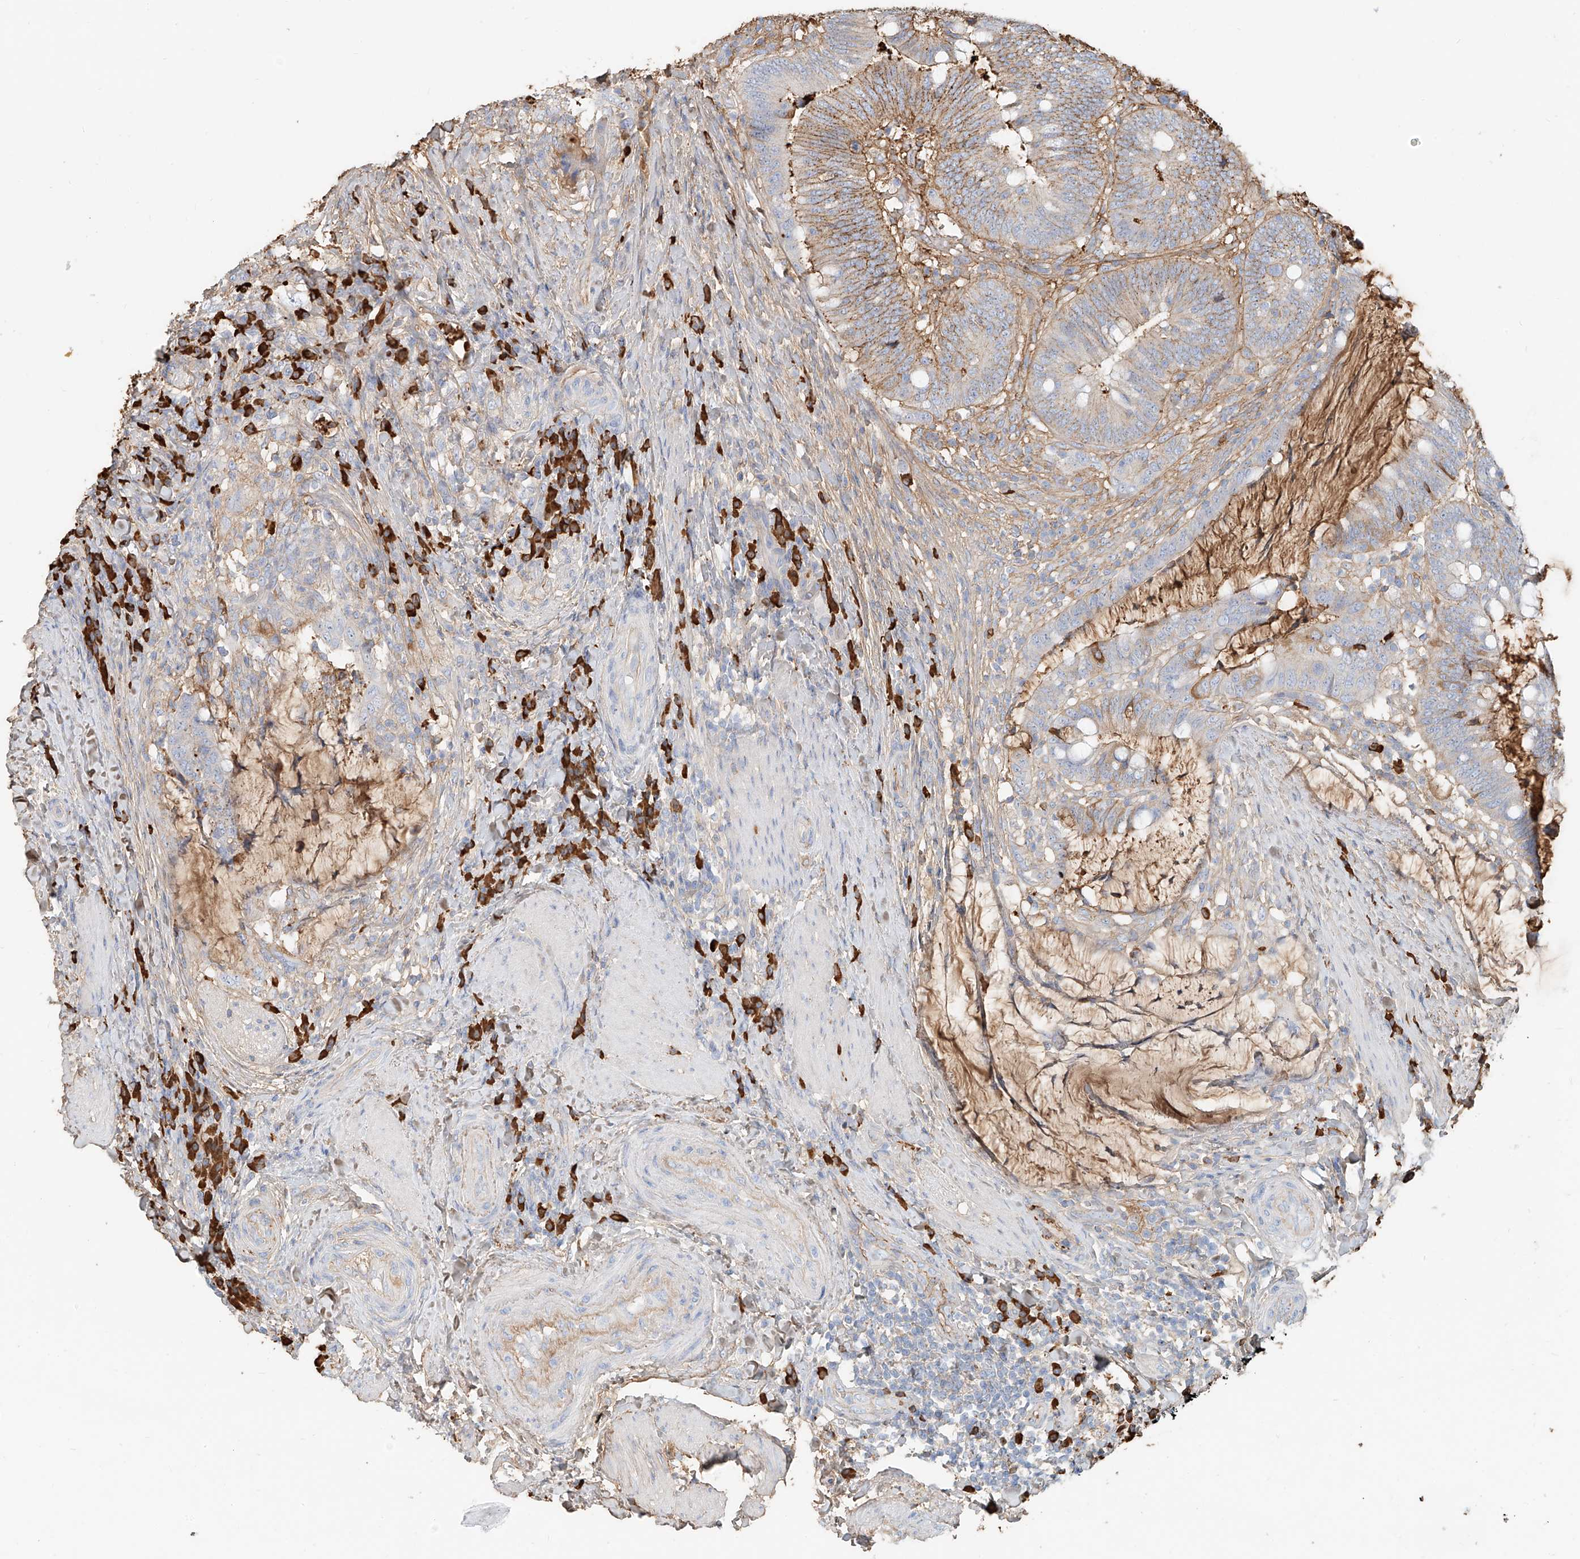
{"staining": {"intensity": "weak", "quantity": "25%-75%", "location": "cytoplasmic/membranous"}, "tissue": "colorectal cancer", "cell_type": "Tumor cells", "image_type": "cancer", "snomed": [{"axis": "morphology", "description": "Adenocarcinoma, NOS"}, {"axis": "topography", "description": "Colon"}], "caption": "About 25%-75% of tumor cells in human colorectal cancer (adenocarcinoma) reveal weak cytoplasmic/membranous protein positivity as visualized by brown immunohistochemical staining.", "gene": "ZFP30", "patient": {"sex": "female", "age": 66}}